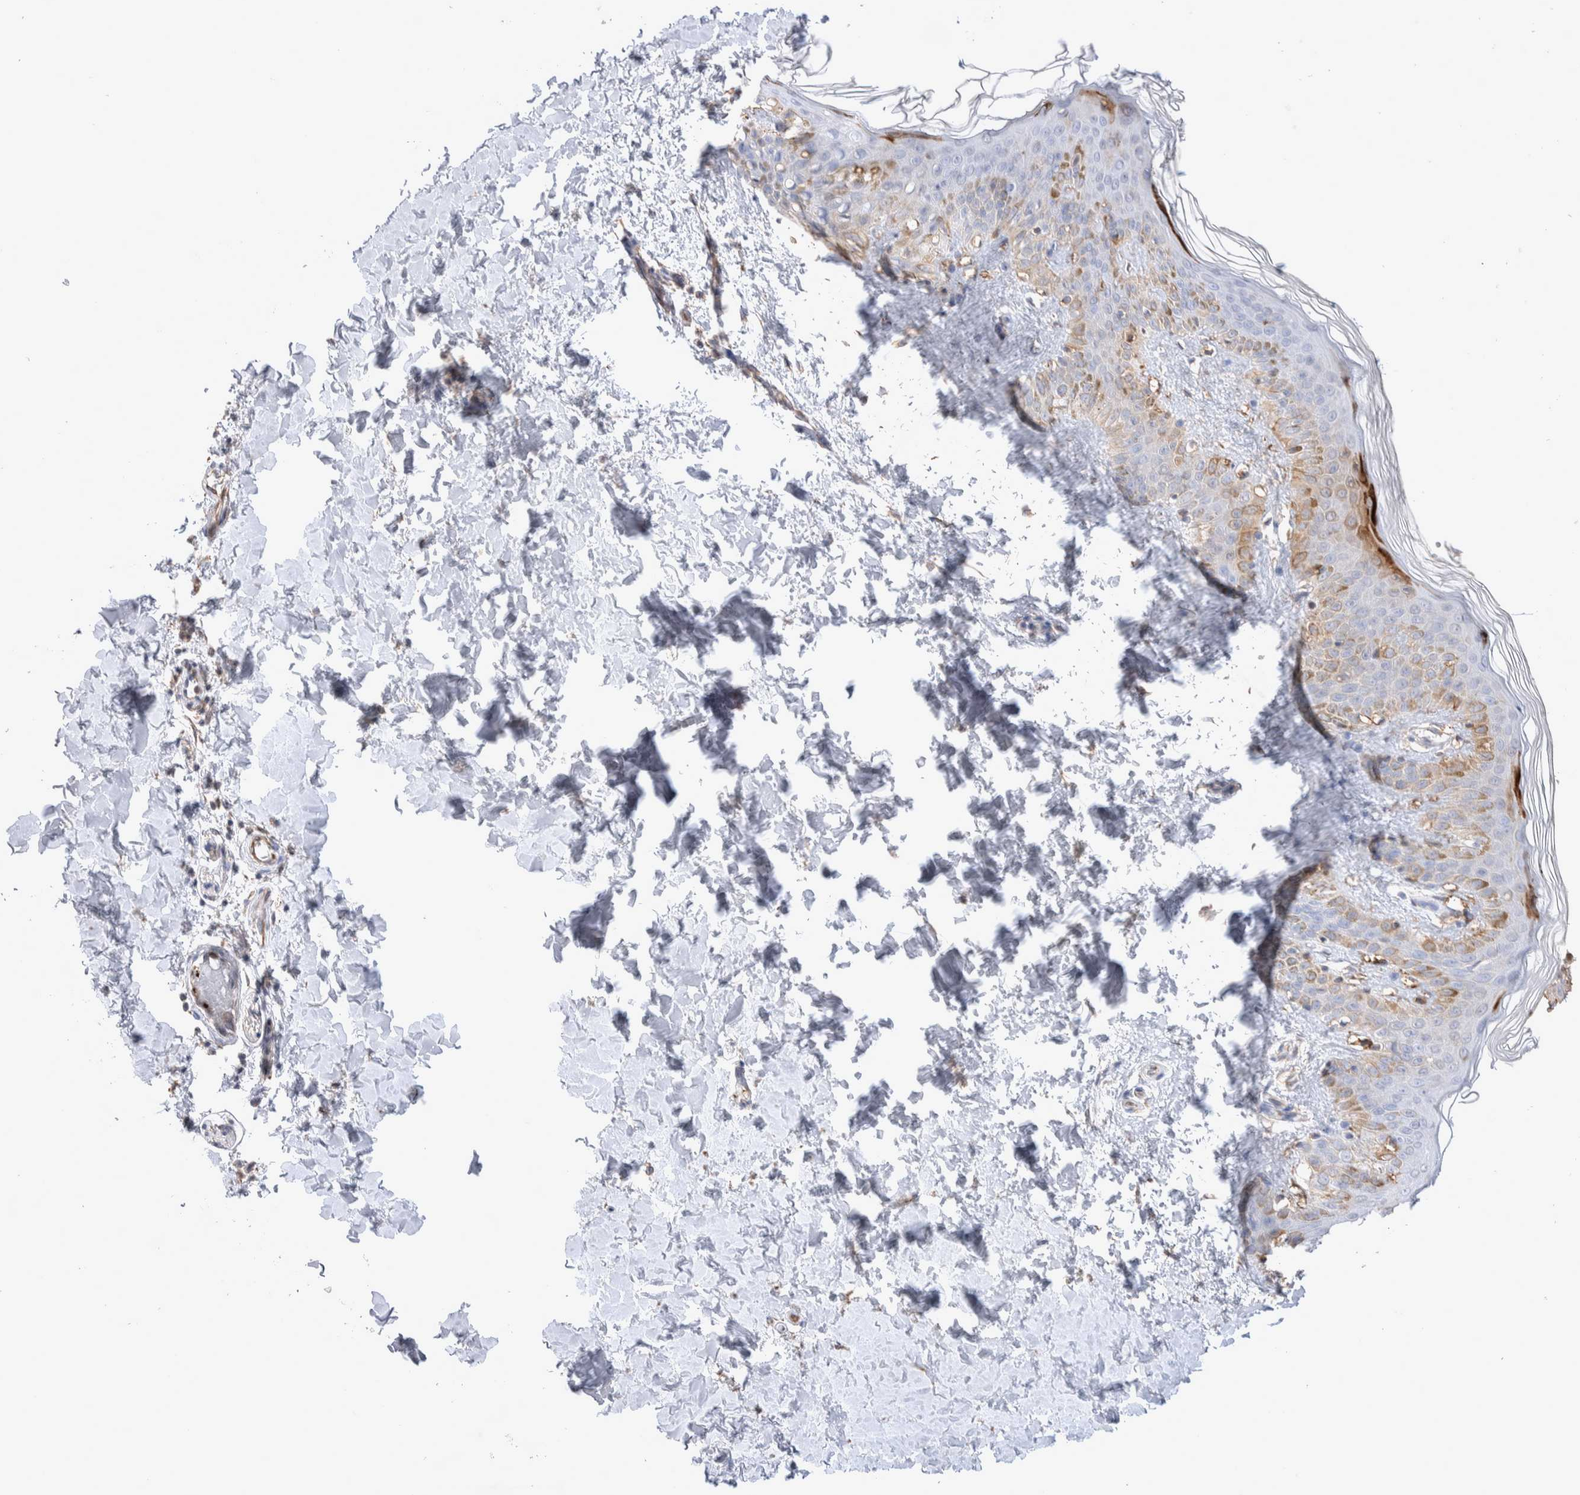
{"staining": {"intensity": "negative", "quantity": "none", "location": "none"}, "tissue": "skin", "cell_type": "Fibroblasts", "image_type": "normal", "snomed": [{"axis": "morphology", "description": "Normal tissue, NOS"}, {"axis": "morphology", "description": "Neoplasm, benign, NOS"}, {"axis": "topography", "description": "Skin"}, {"axis": "topography", "description": "Soft tissue"}], "caption": "An image of human skin is negative for staining in fibroblasts. (DAB (3,3'-diaminobenzidine) IHC with hematoxylin counter stain).", "gene": "FFAR2", "patient": {"sex": "male", "age": 26}}